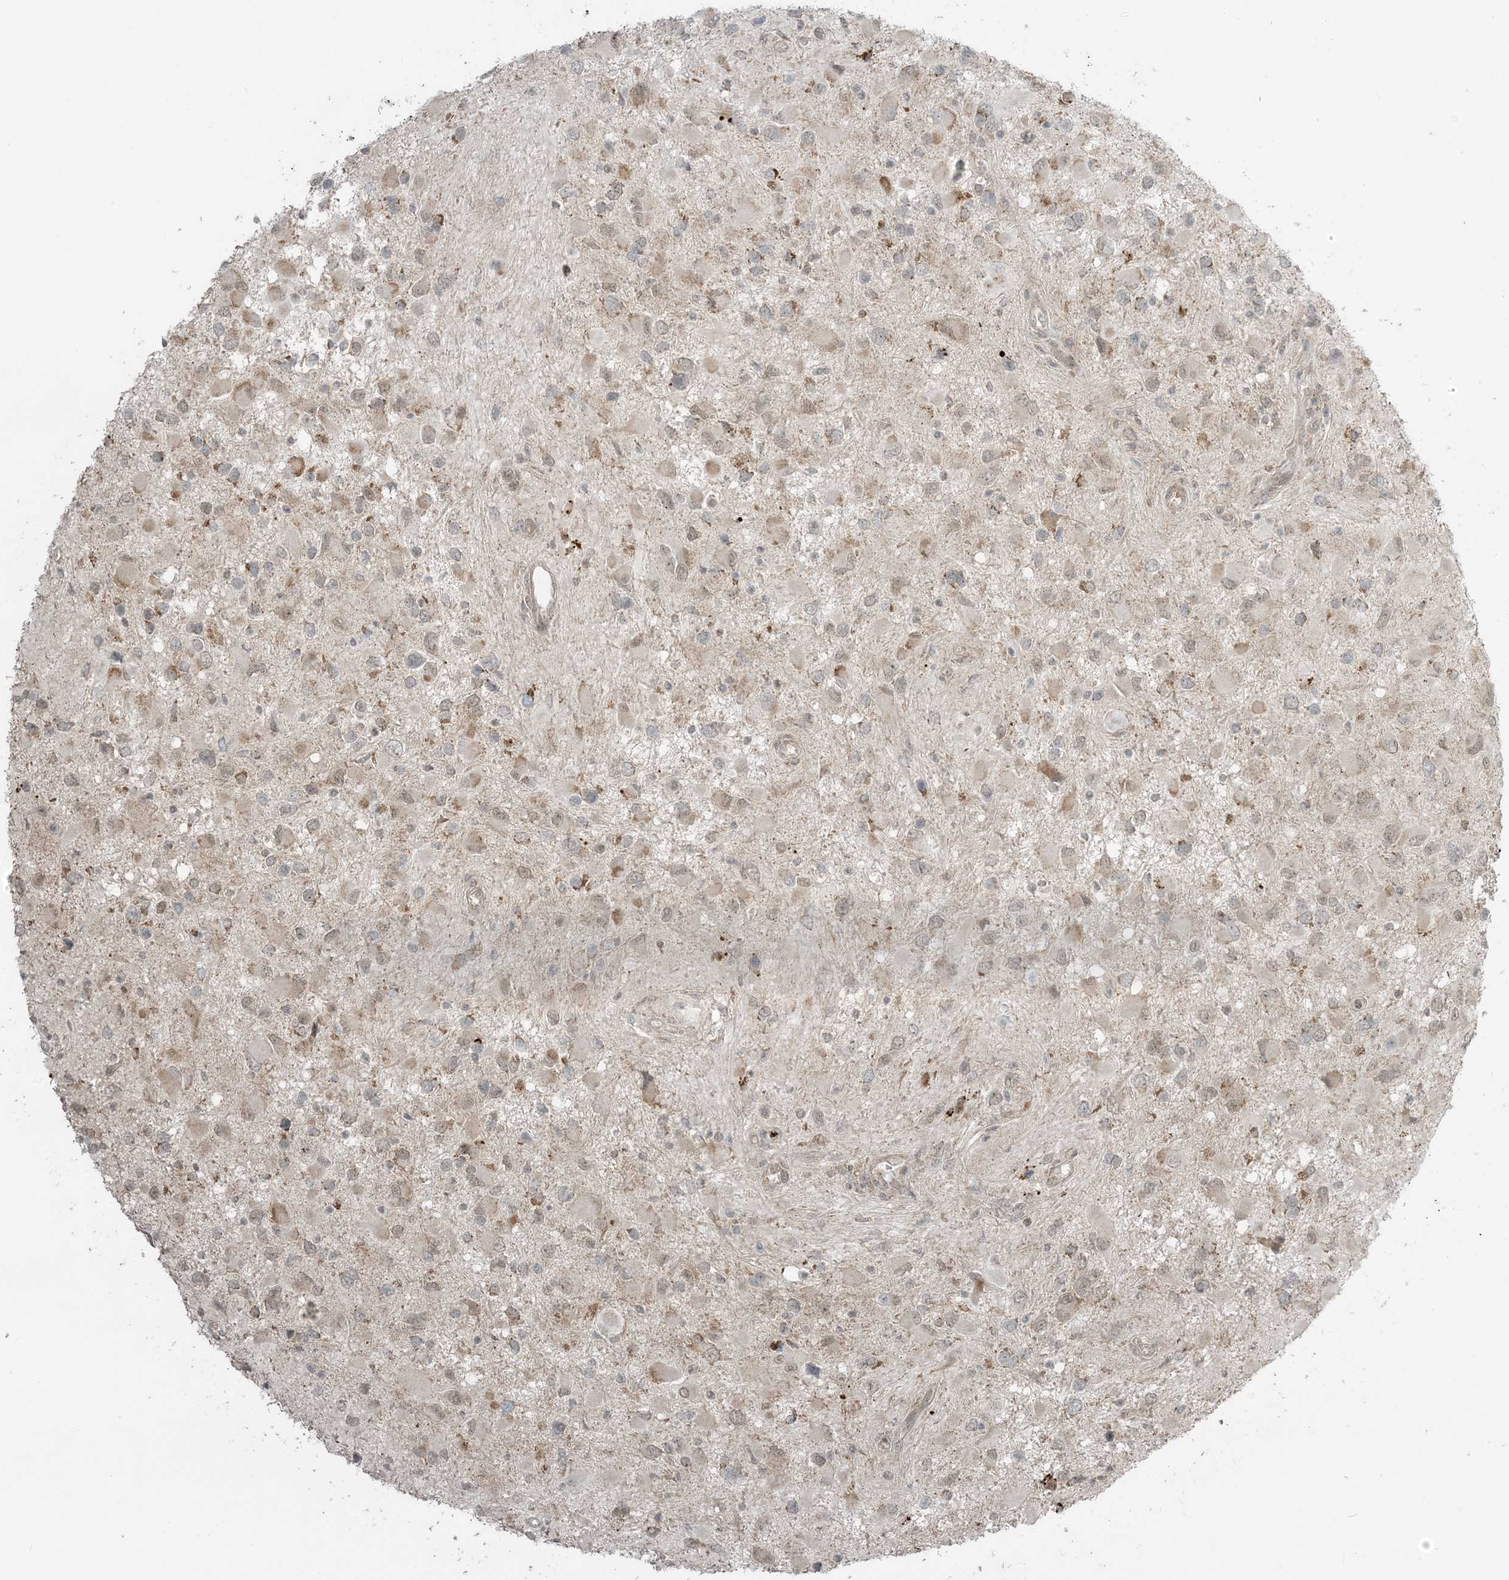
{"staining": {"intensity": "moderate", "quantity": "<25%", "location": "cytoplasmic/membranous"}, "tissue": "glioma", "cell_type": "Tumor cells", "image_type": "cancer", "snomed": [{"axis": "morphology", "description": "Glioma, malignant, High grade"}, {"axis": "topography", "description": "Brain"}], "caption": "Malignant glioma (high-grade) tissue demonstrates moderate cytoplasmic/membranous staining in about <25% of tumor cells, visualized by immunohistochemistry.", "gene": "PHLDB2", "patient": {"sex": "male", "age": 53}}